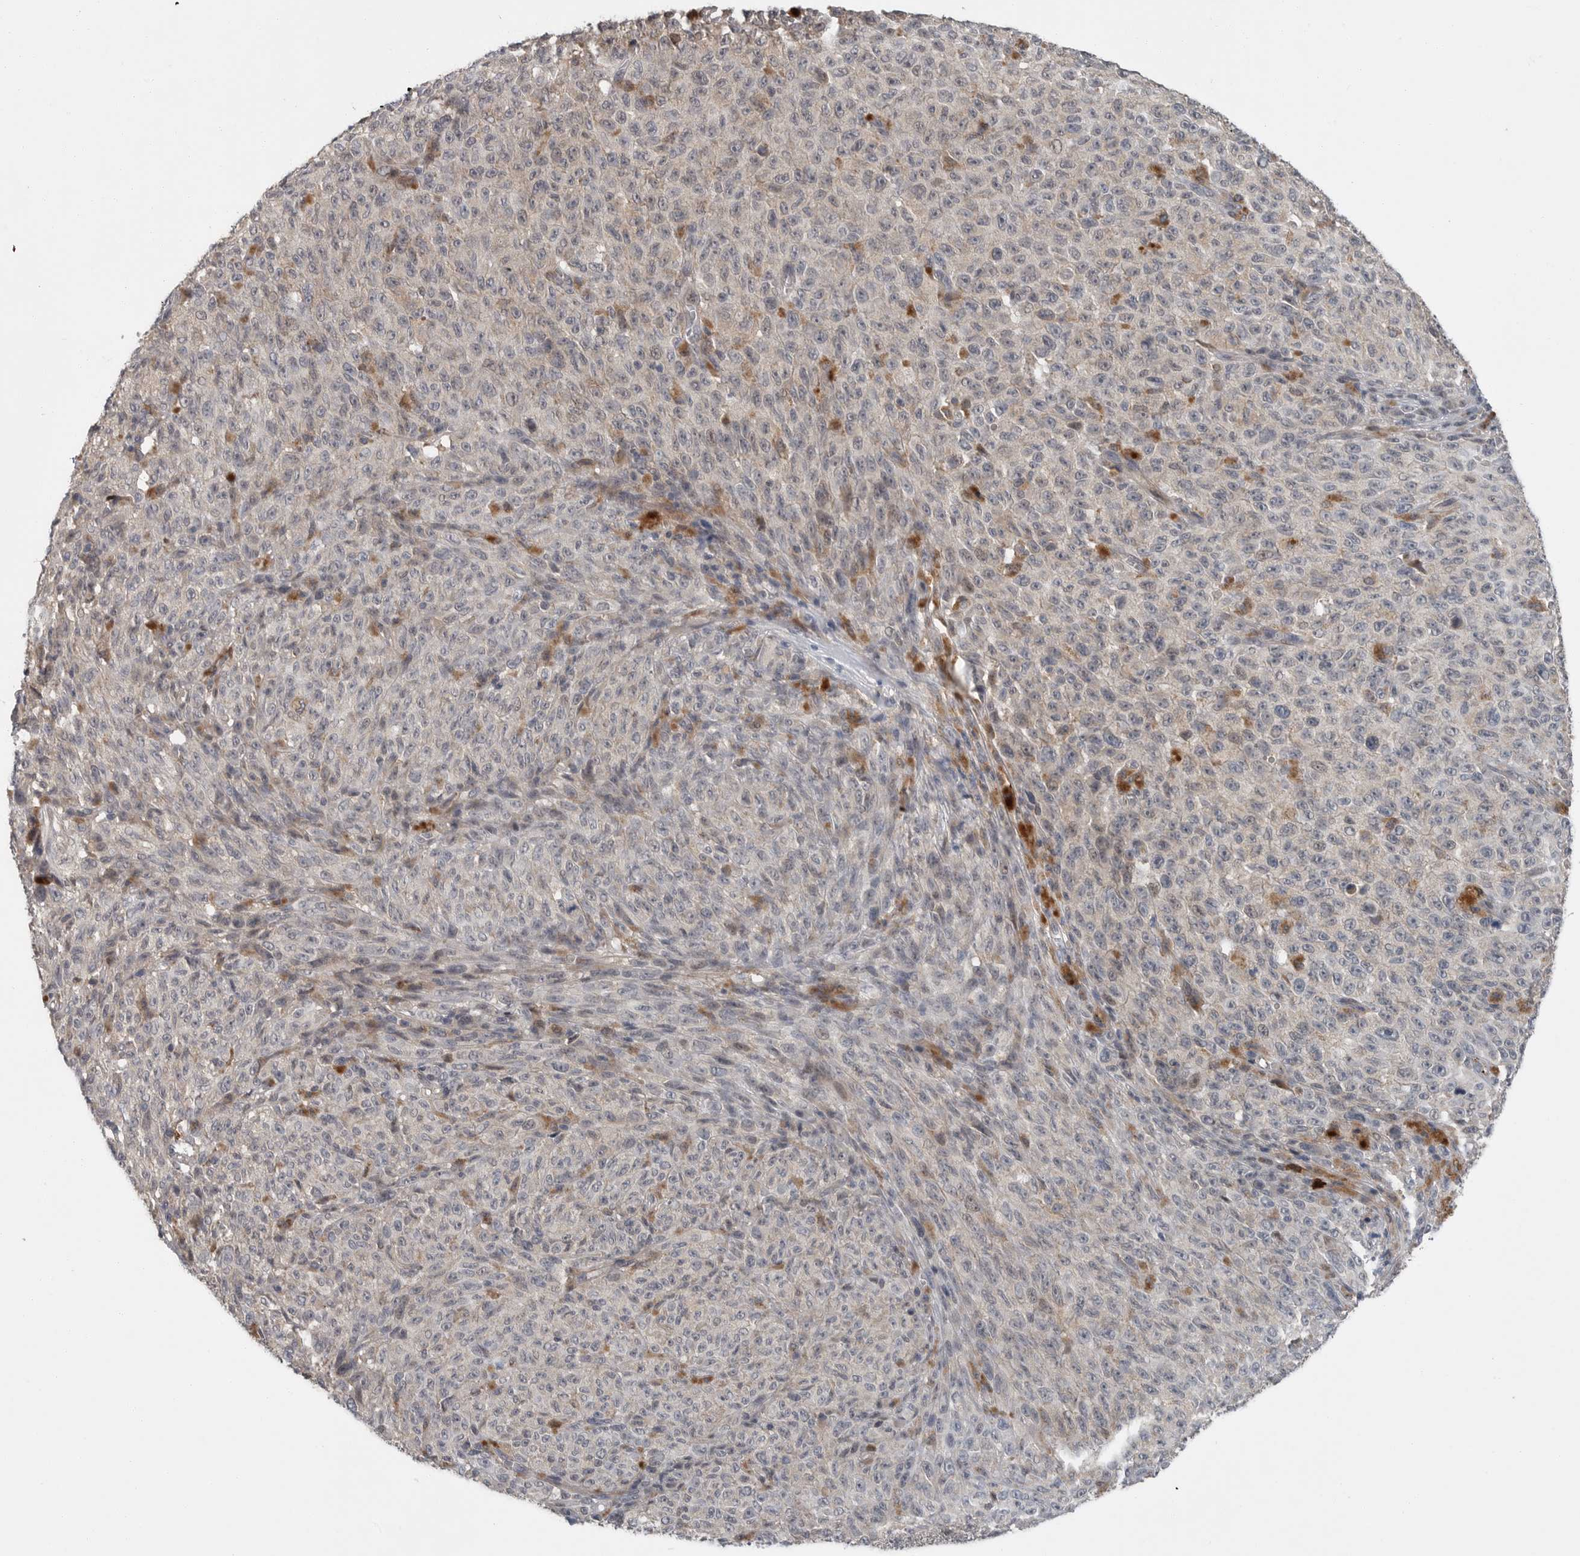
{"staining": {"intensity": "negative", "quantity": "none", "location": "none"}, "tissue": "melanoma", "cell_type": "Tumor cells", "image_type": "cancer", "snomed": [{"axis": "morphology", "description": "Malignant melanoma, NOS"}, {"axis": "topography", "description": "Skin"}], "caption": "Immunohistochemical staining of malignant melanoma displays no significant positivity in tumor cells.", "gene": "SCP2", "patient": {"sex": "female", "age": 82}}